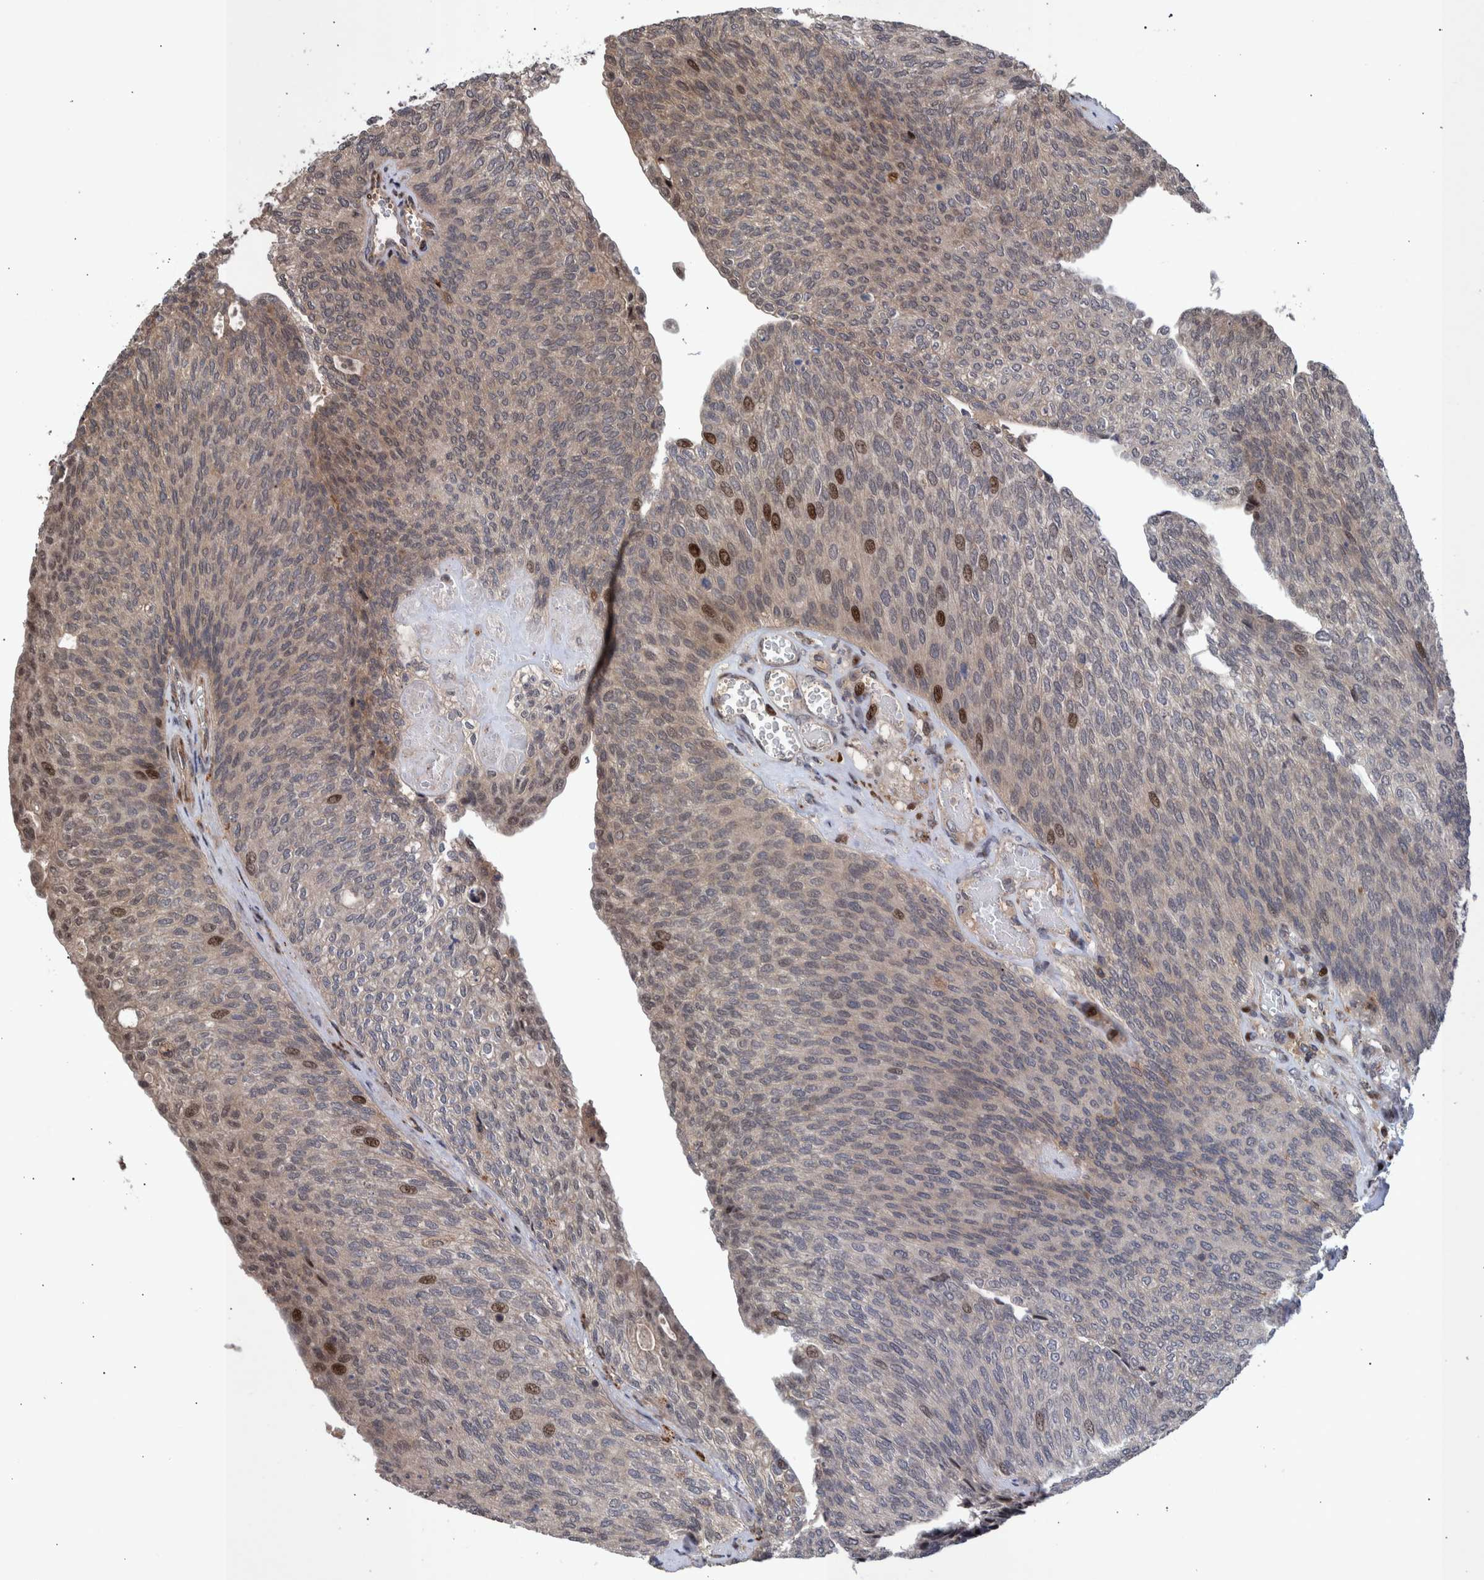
{"staining": {"intensity": "moderate", "quantity": "<25%", "location": "nuclear"}, "tissue": "urothelial cancer", "cell_type": "Tumor cells", "image_type": "cancer", "snomed": [{"axis": "morphology", "description": "Urothelial carcinoma, Low grade"}, {"axis": "topography", "description": "Urinary bladder"}], "caption": "A photomicrograph showing moderate nuclear expression in approximately <25% of tumor cells in urothelial cancer, as visualized by brown immunohistochemical staining.", "gene": "SHISA6", "patient": {"sex": "female", "age": 79}}